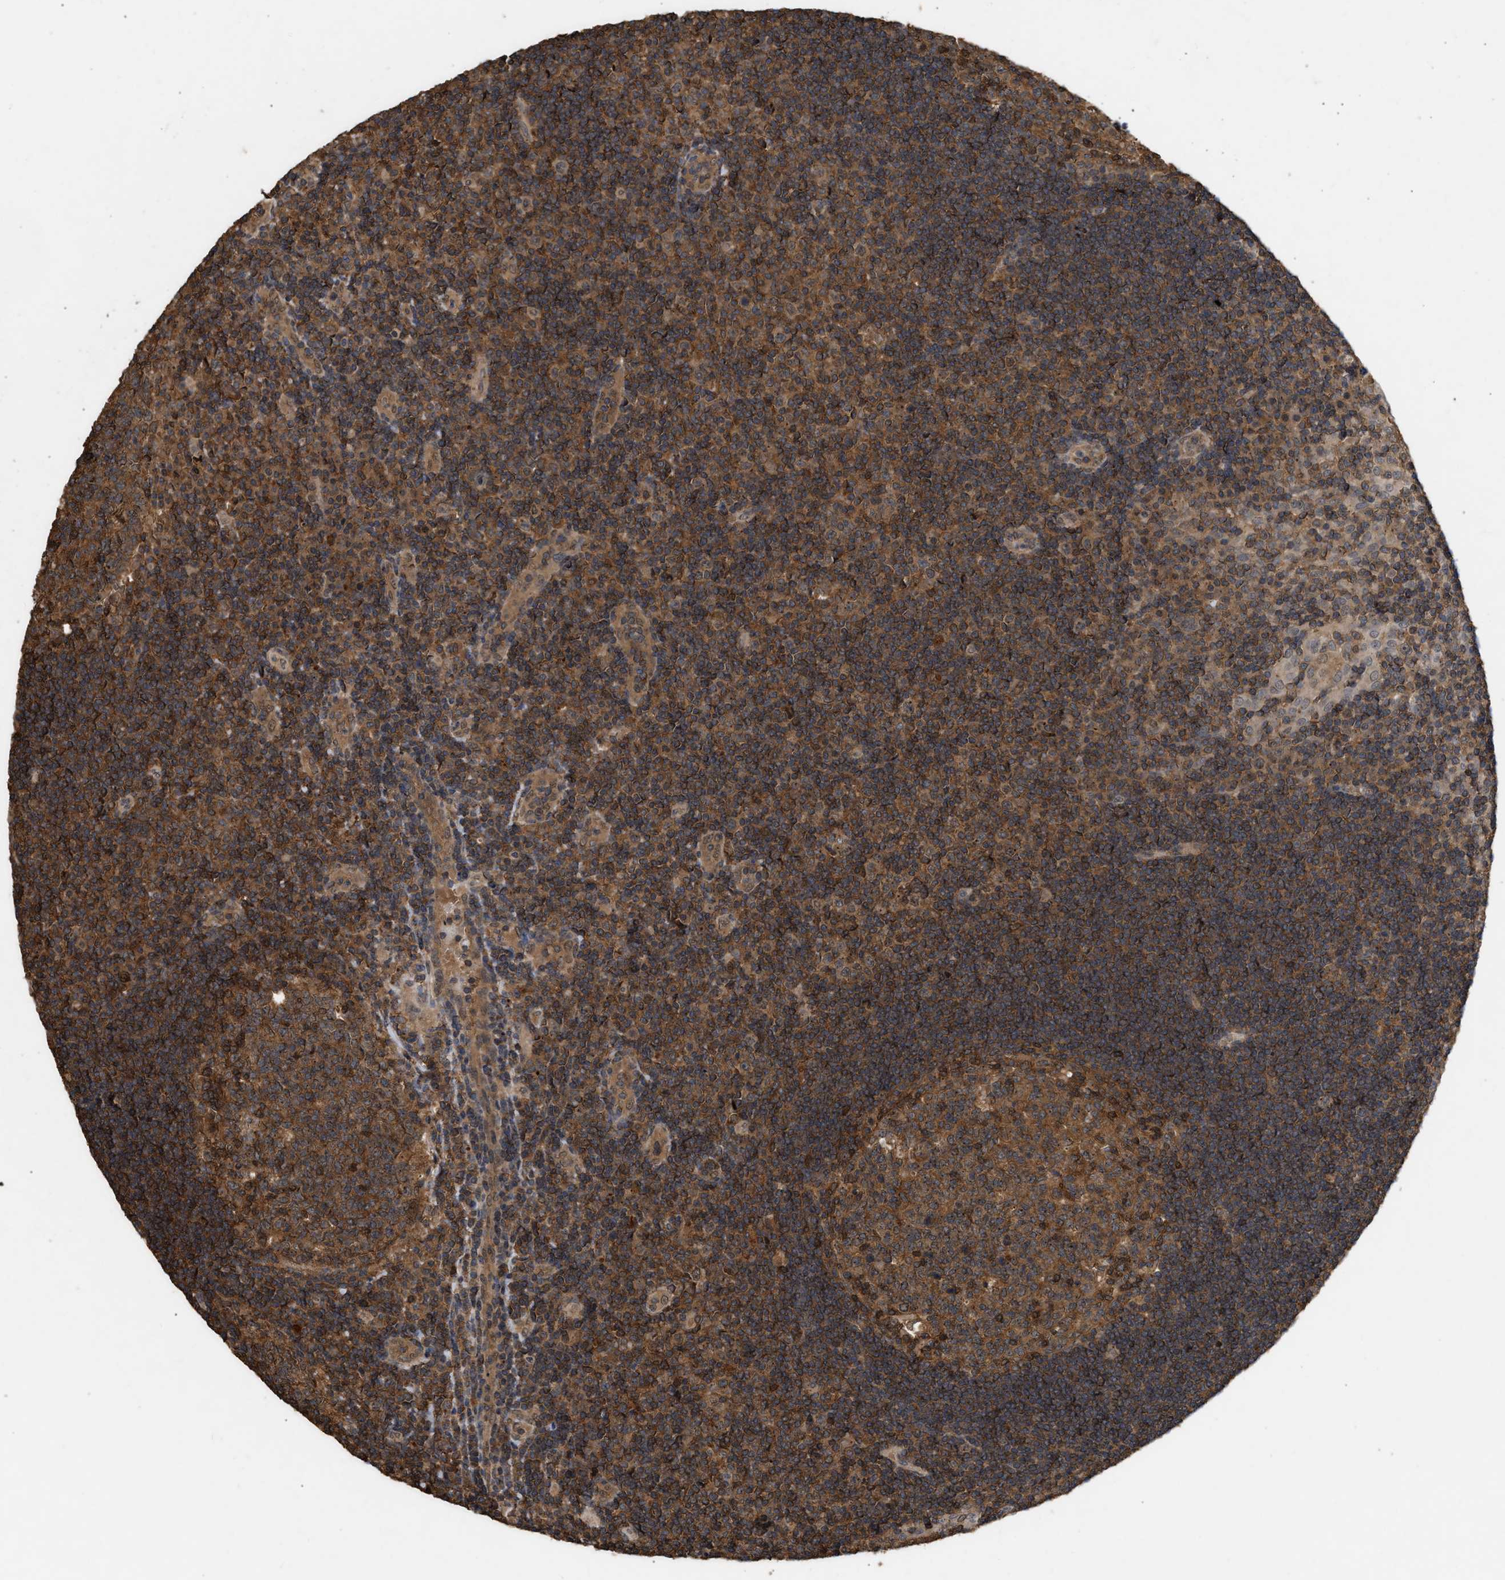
{"staining": {"intensity": "moderate", "quantity": ">75%", "location": "cytoplasmic/membranous,nuclear"}, "tissue": "tonsil", "cell_type": "Germinal center cells", "image_type": "normal", "snomed": [{"axis": "morphology", "description": "Normal tissue, NOS"}, {"axis": "topography", "description": "Tonsil"}], "caption": "A medium amount of moderate cytoplasmic/membranous,nuclear positivity is appreciated in about >75% of germinal center cells in benign tonsil.", "gene": "FITM1", "patient": {"sex": "female", "age": 40}}